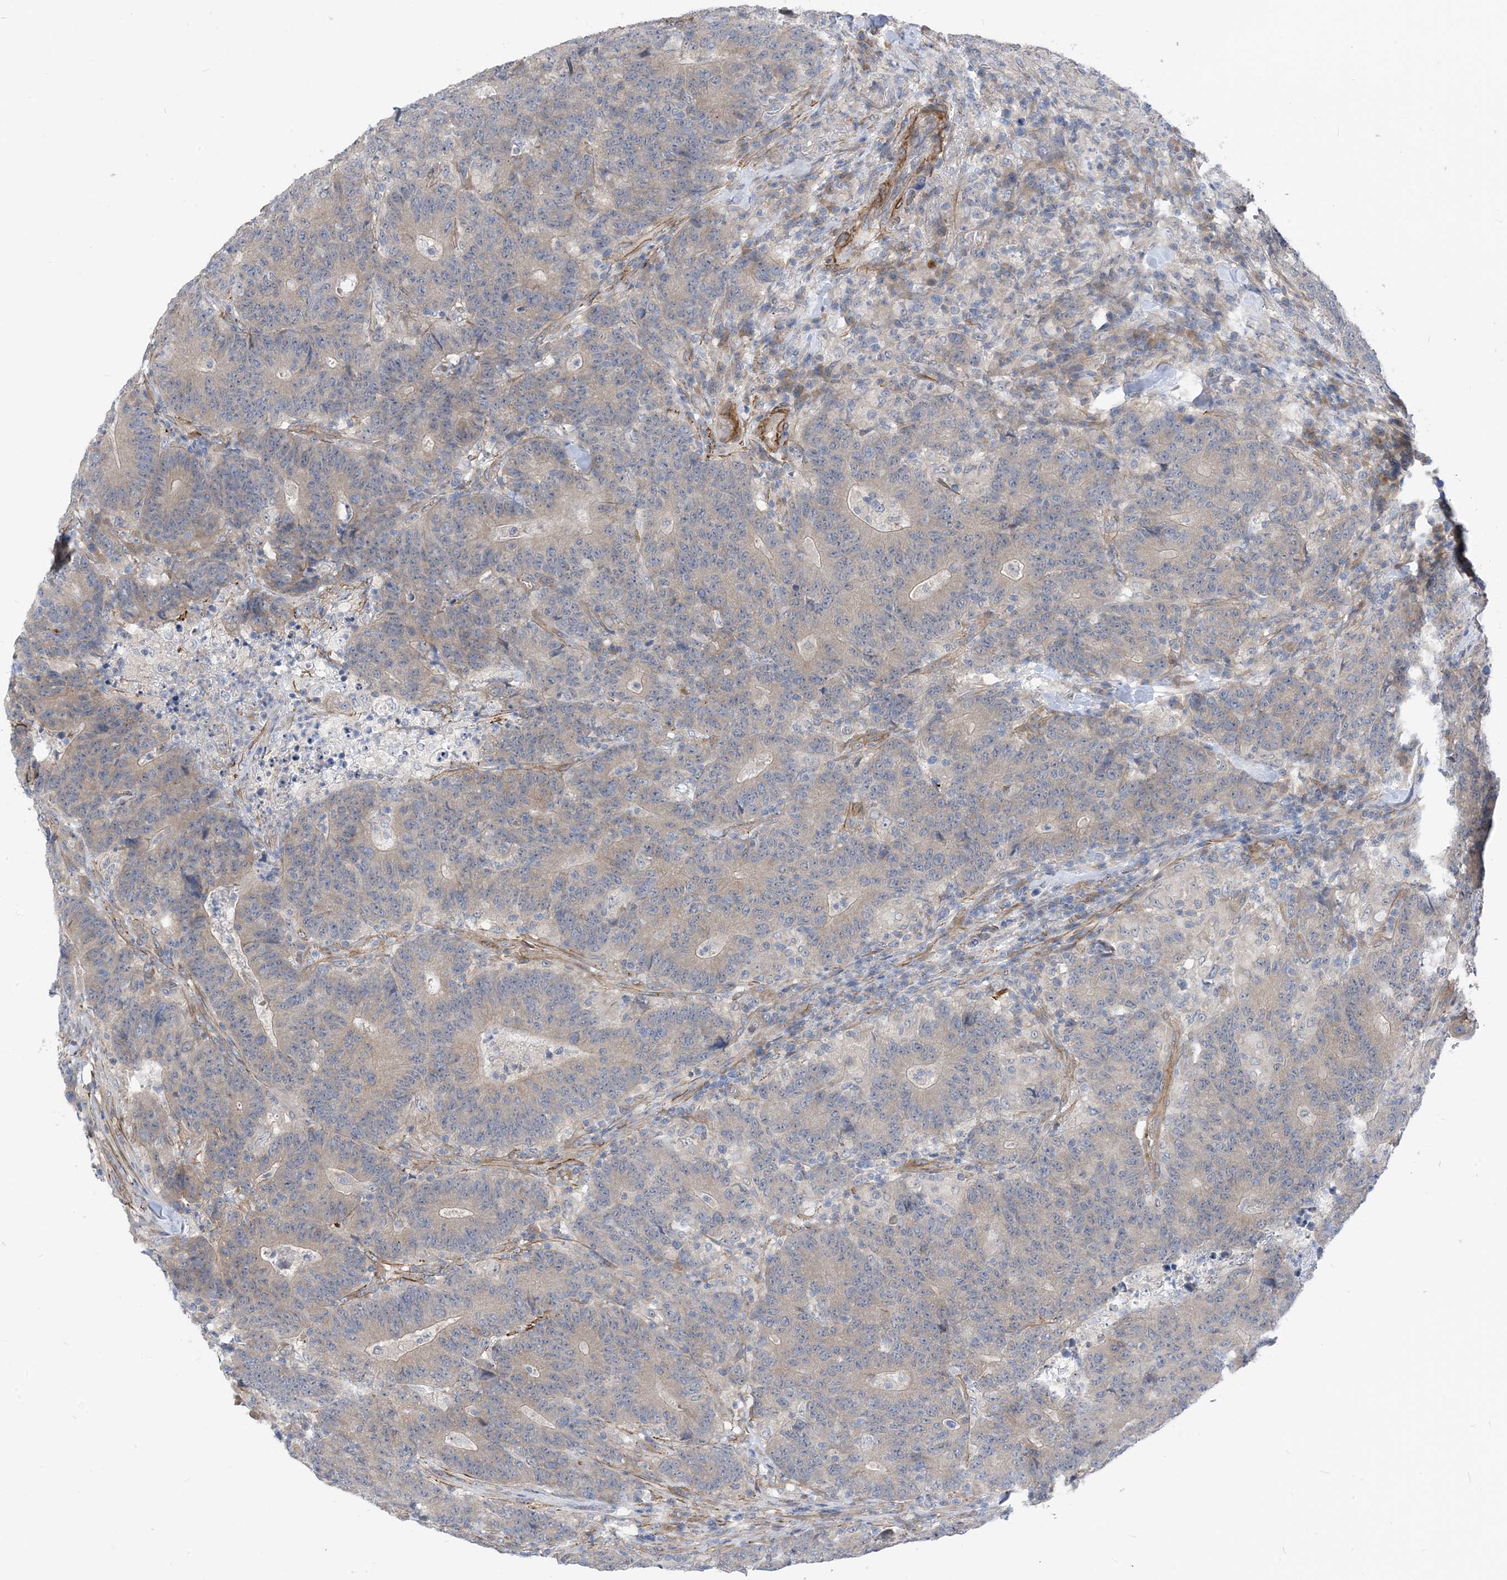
{"staining": {"intensity": "weak", "quantity": "25%-75%", "location": "cytoplasmic/membranous"}, "tissue": "colorectal cancer", "cell_type": "Tumor cells", "image_type": "cancer", "snomed": [{"axis": "morphology", "description": "Normal tissue, NOS"}, {"axis": "morphology", "description": "Adenocarcinoma, NOS"}, {"axis": "topography", "description": "Colon"}], "caption": "Weak cytoplasmic/membranous staining for a protein is present in about 25%-75% of tumor cells of colorectal cancer (adenocarcinoma) using immunohistochemistry.", "gene": "PLEKHA3", "patient": {"sex": "female", "age": 75}}